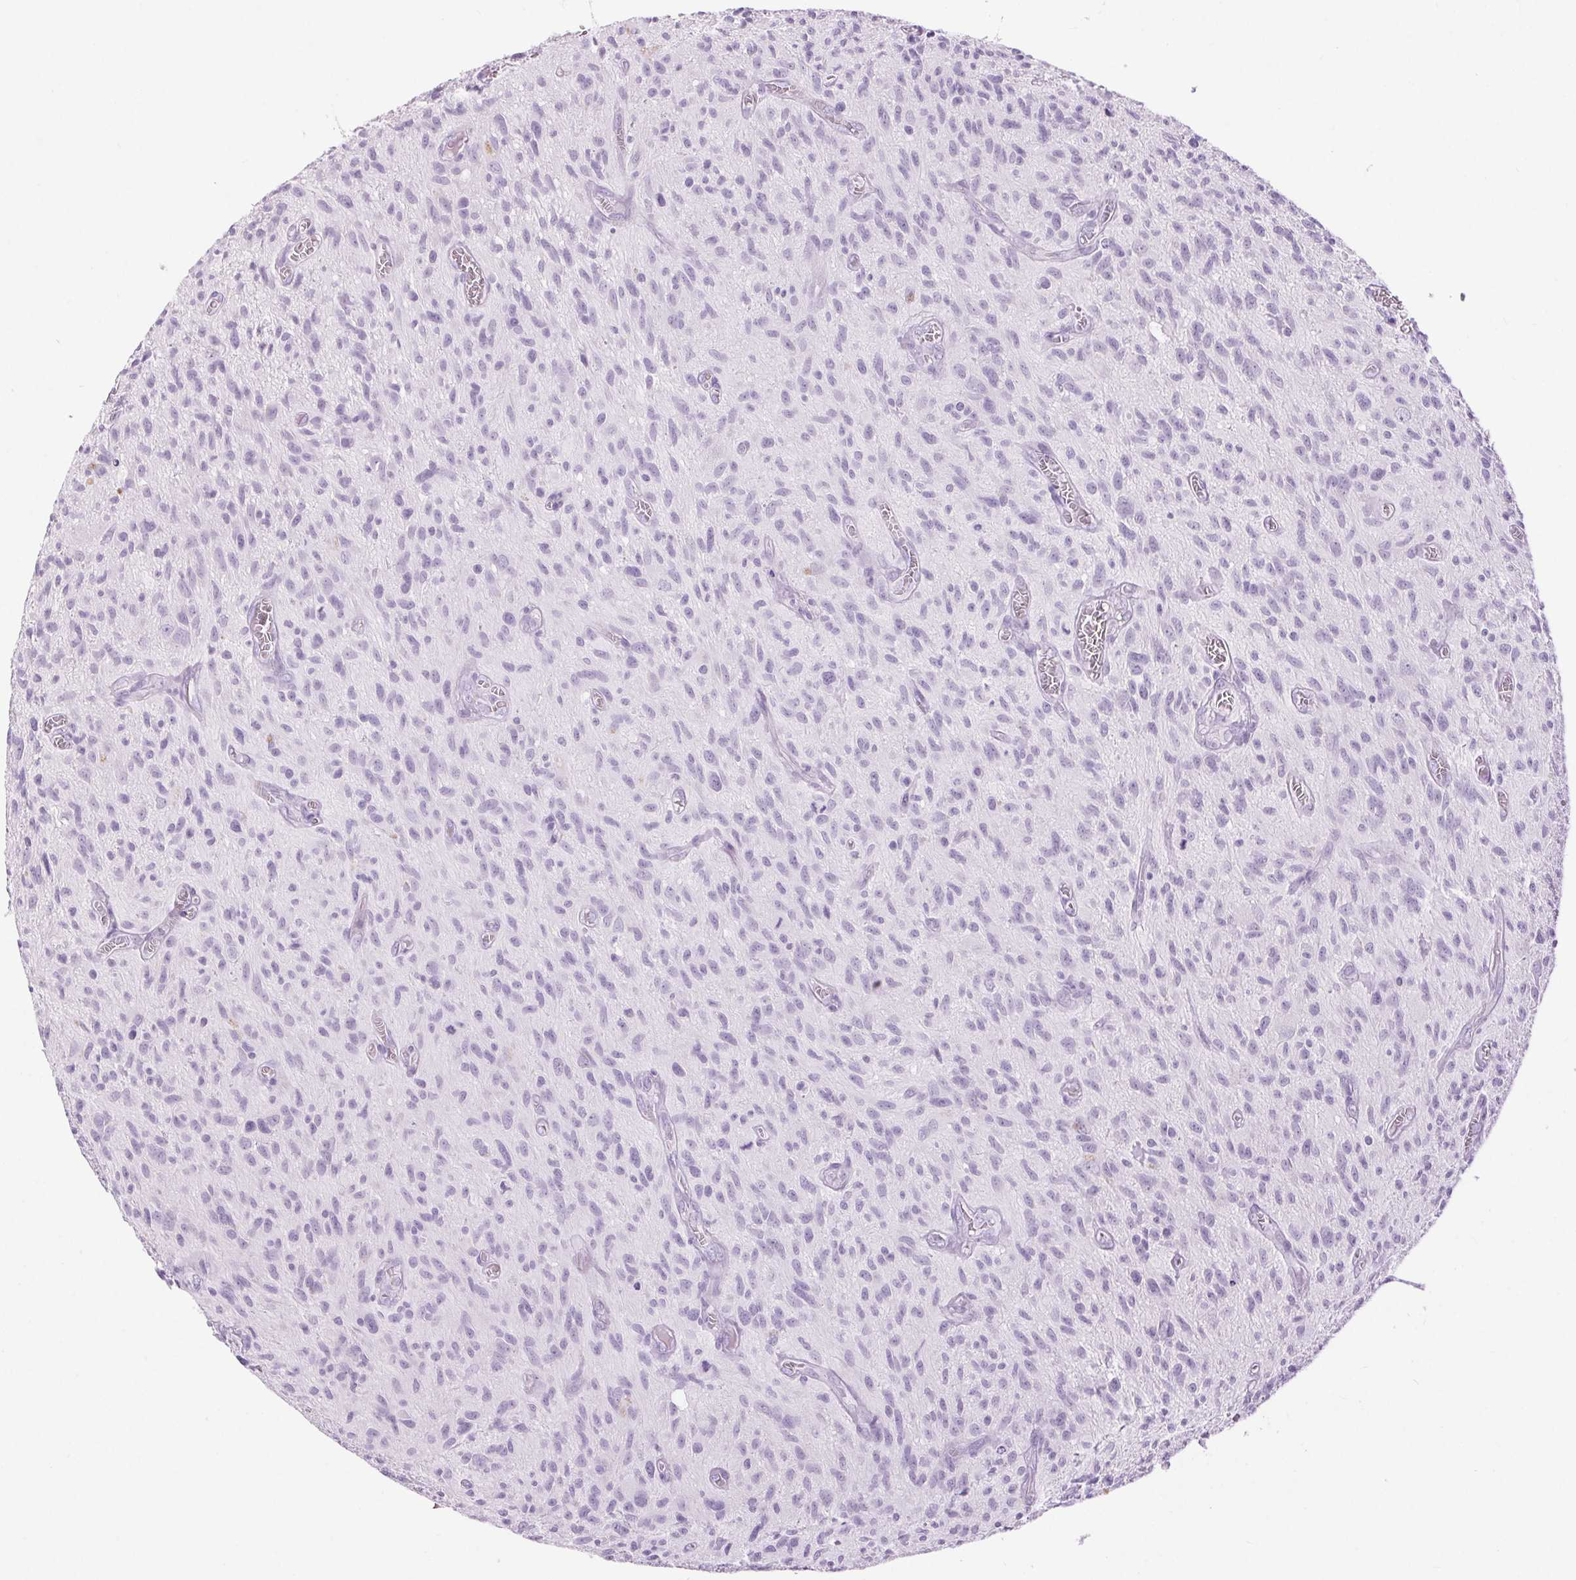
{"staining": {"intensity": "negative", "quantity": "none", "location": "none"}, "tissue": "glioma", "cell_type": "Tumor cells", "image_type": "cancer", "snomed": [{"axis": "morphology", "description": "Glioma, malignant, High grade"}, {"axis": "topography", "description": "Brain"}], "caption": "Immunohistochemical staining of glioma demonstrates no significant staining in tumor cells.", "gene": "BEND2", "patient": {"sex": "male", "age": 75}}